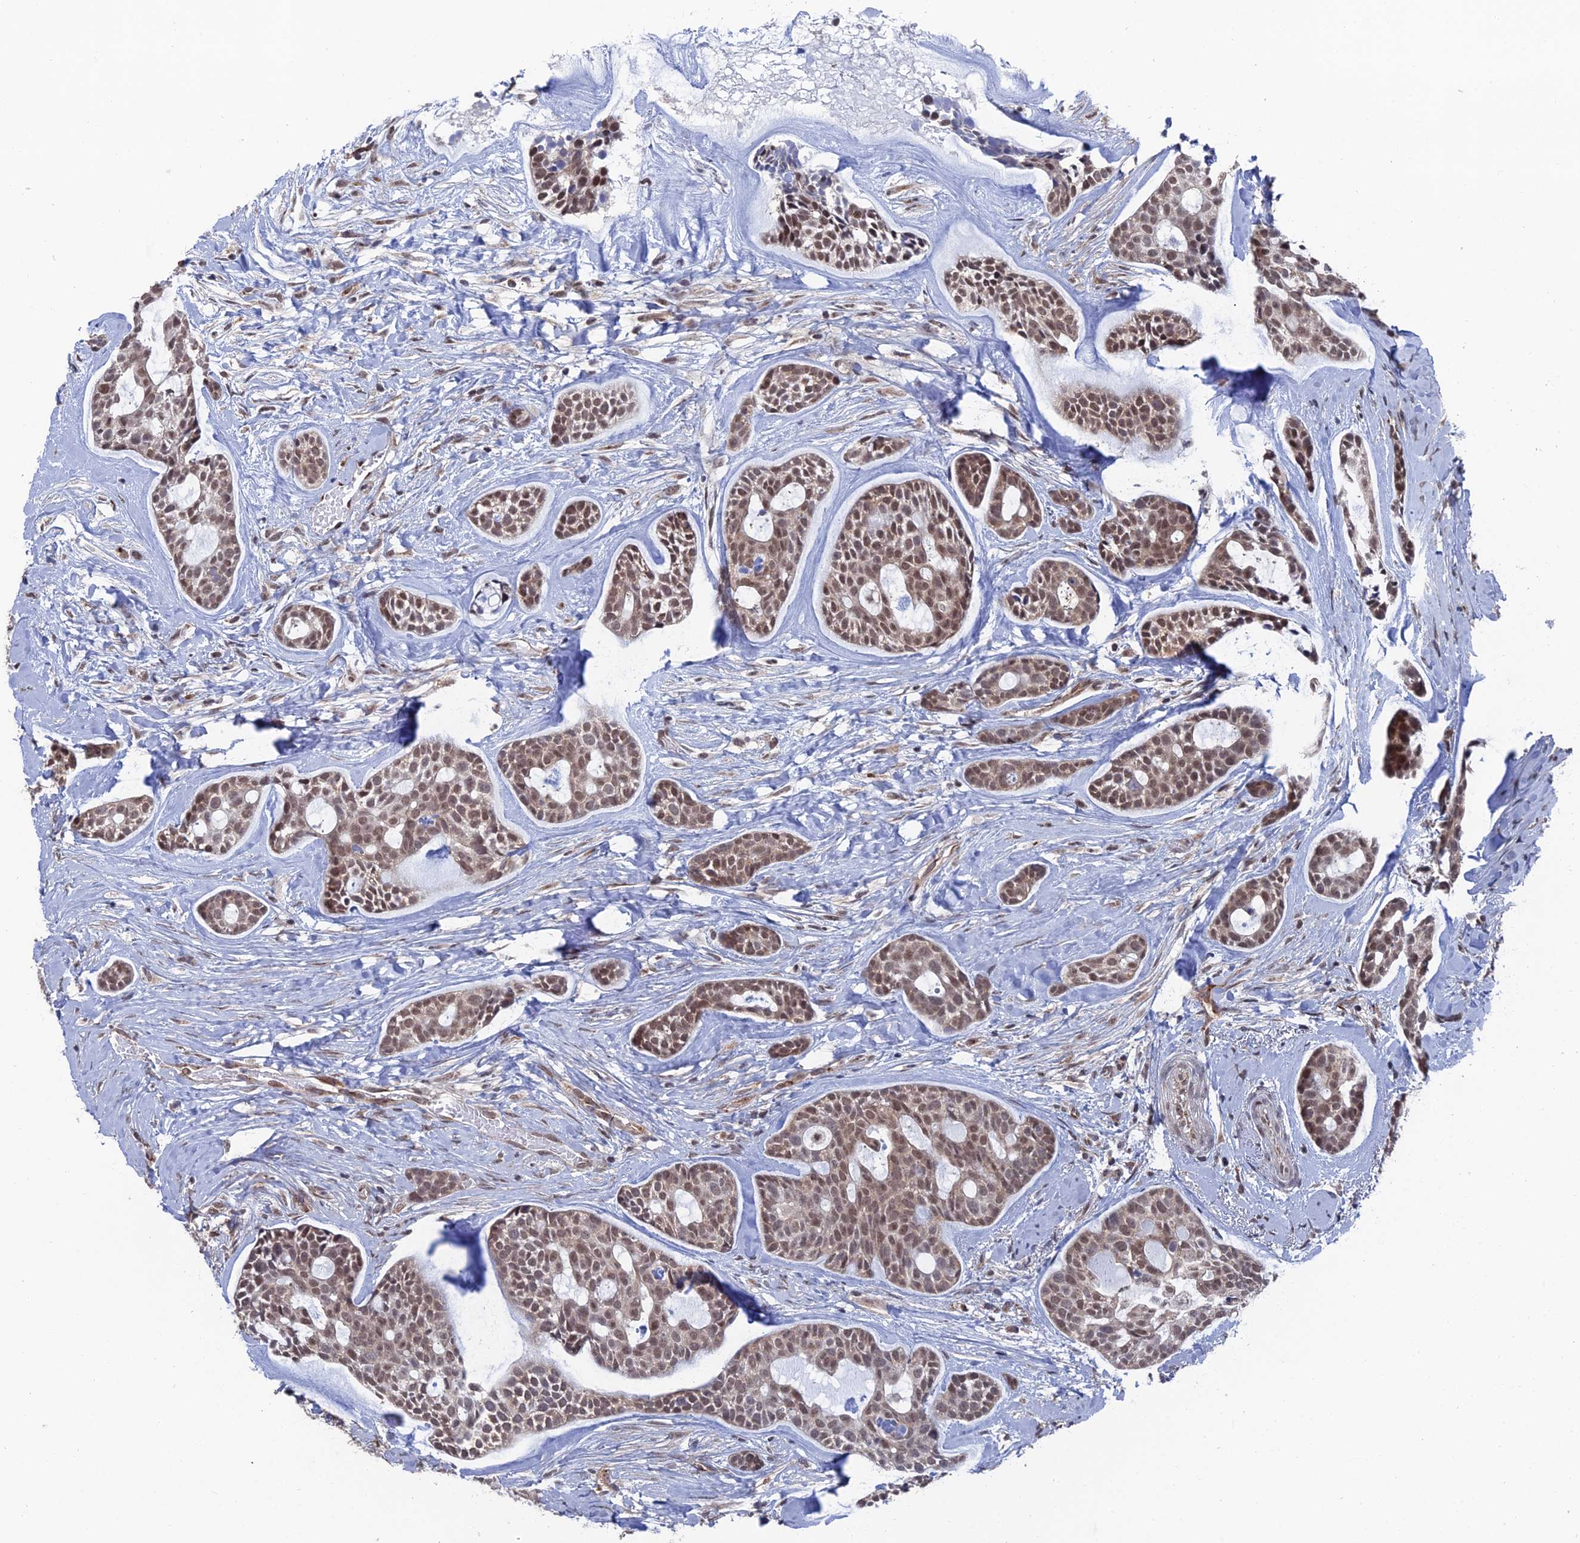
{"staining": {"intensity": "moderate", "quantity": ">75%", "location": "nuclear"}, "tissue": "head and neck cancer", "cell_type": "Tumor cells", "image_type": "cancer", "snomed": [{"axis": "morphology", "description": "Normal tissue, NOS"}, {"axis": "morphology", "description": "Adenocarcinoma, NOS"}, {"axis": "topography", "description": "Subcutis"}, {"axis": "topography", "description": "Nasopharynx"}, {"axis": "topography", "description": "Head-Neck"}], "caption": "Immunohistochemical staining of human head and neck cancer (adenocarcinoma) shows medium levels of moderate nuclear protein expression in approximately >75% of tumor cells.", "gene": "FHIP2A", "patient": {"sex": "female", "age": 73}}